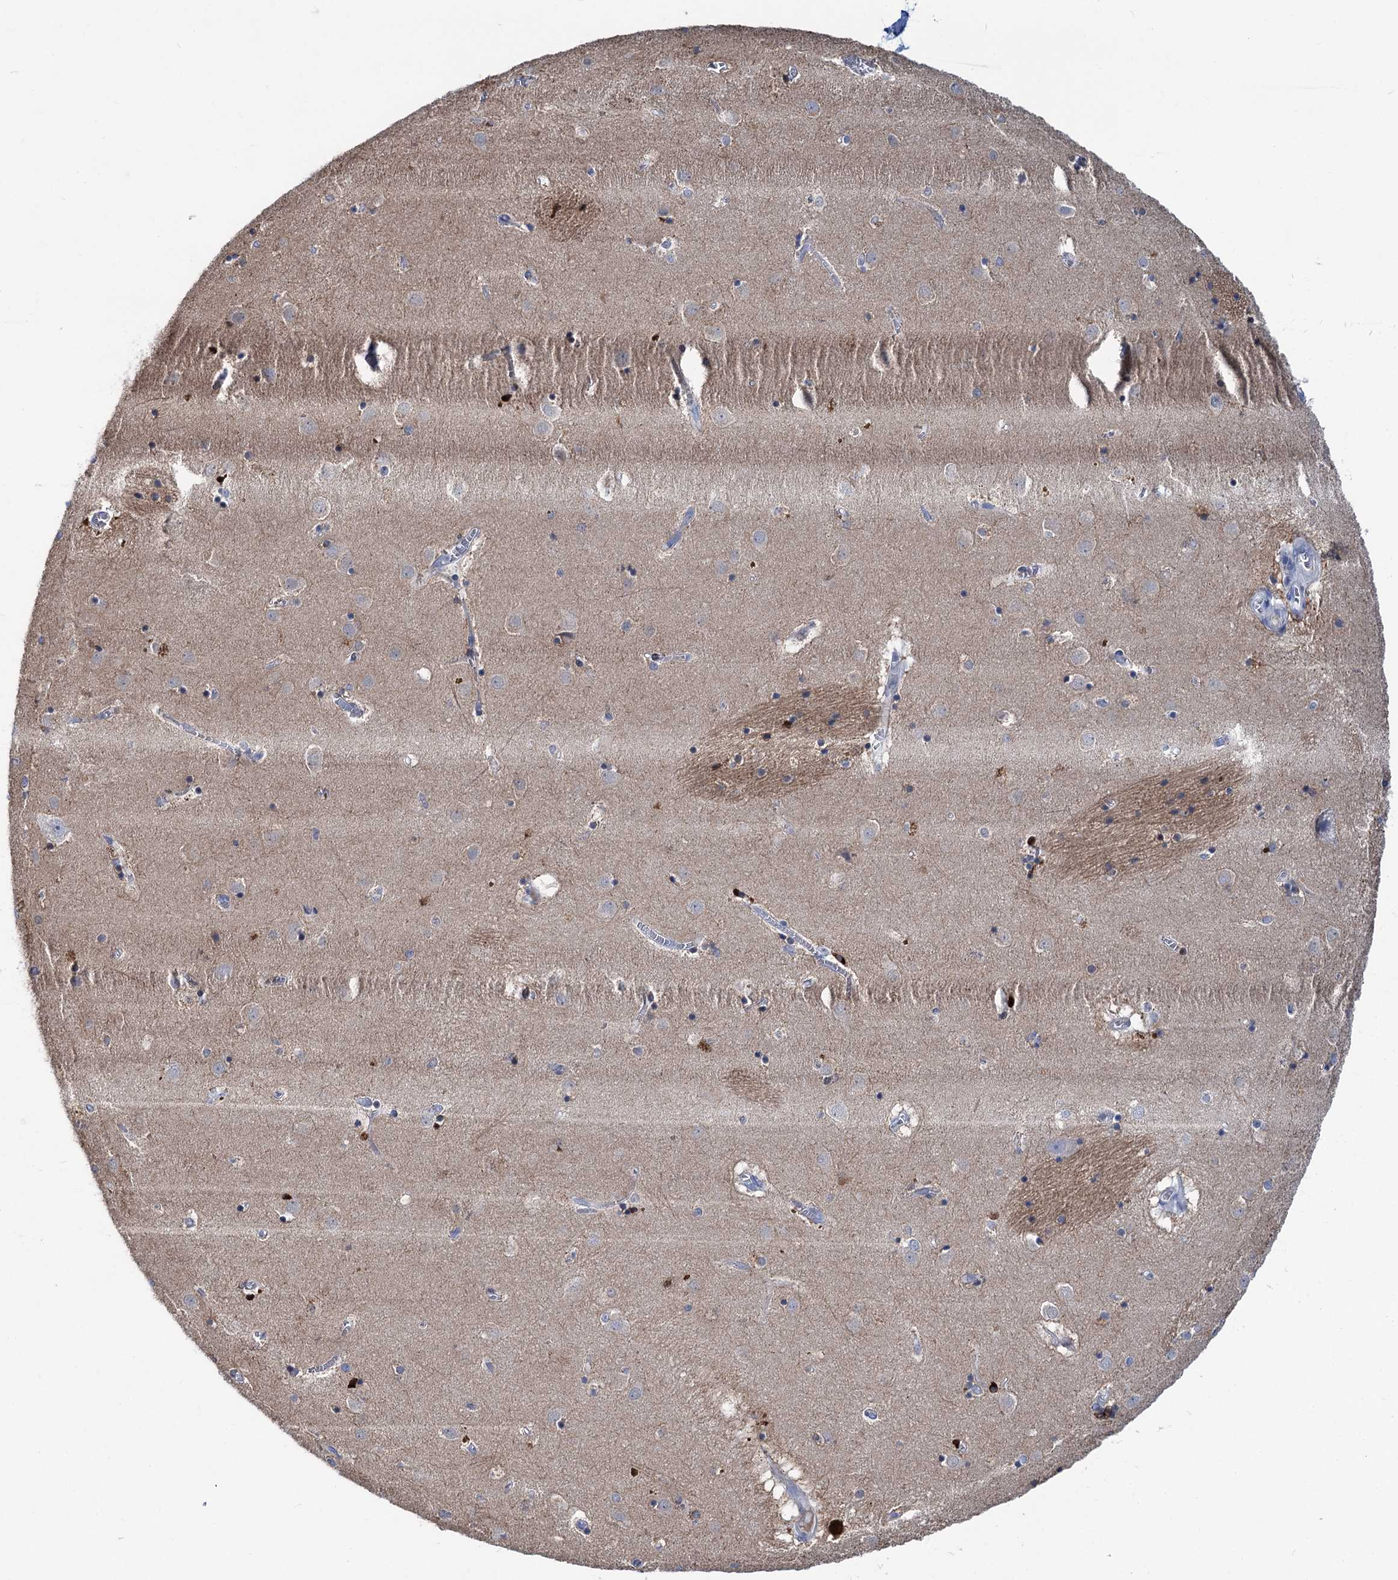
{"staining": {"intensity": "moderate", "quantity": "<25%", "location": "cytoplasmic/membranous"}, "tissue": "caudate", "cell_type": "Glial cells", "image_type": "normal", "snomed": [{"axis": "morphology", "description": "Normal tissue, NOS"}, {"axis": "topography", "description": "Lateral ventricle wall"}], "caption": "Caudate stained for a protein reveals moderate cytoplasmic/membranous positivity in glial cells. The protein is stained brown, and the nuclei are stained in blue (DAB IHC with brightfield microscopy, high magnification).", "gene": "CHDH", "patient": {"sex": "male", "age": 70}}